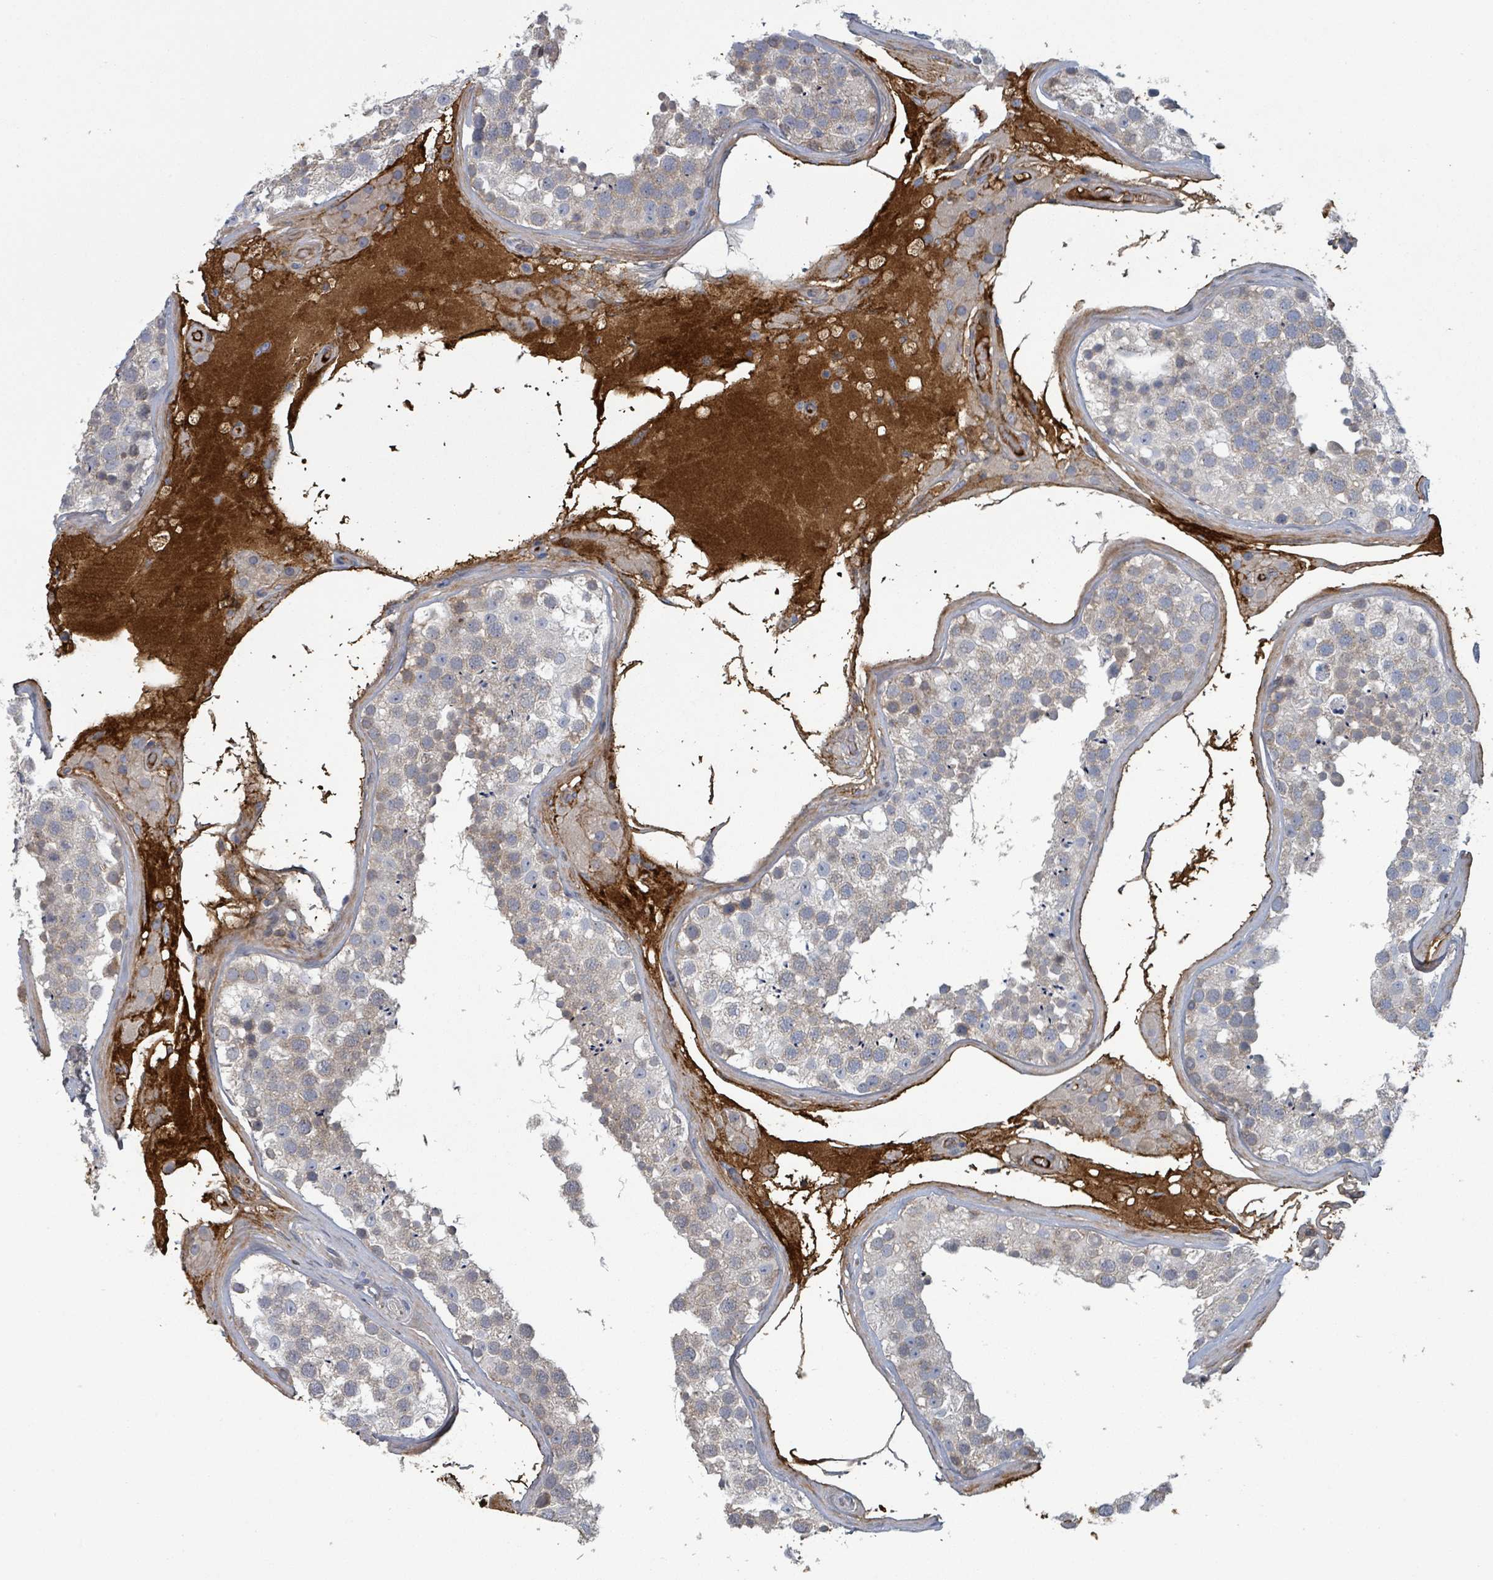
{"staining": {"intensity": "negative", "quantity": "none", "location": "none"}, "tissue": "testis", "cell_type": "Cells in seminiferous ducts", "image_type": "normal", "snomed": [{"axis": "morphology", "description": "Normal tissue, NOS"}, {"axis": "topography", "description": "Testis"}], "caption": "Immunohistochemical staining of normal human testis demonstrates no significant expression in cells in seminiferous ducts. (DAB IHC visualized using brightfield microscopy, high magnification).", "gene": "GRM8", "patient": {"sex": "male", "age": 46}}